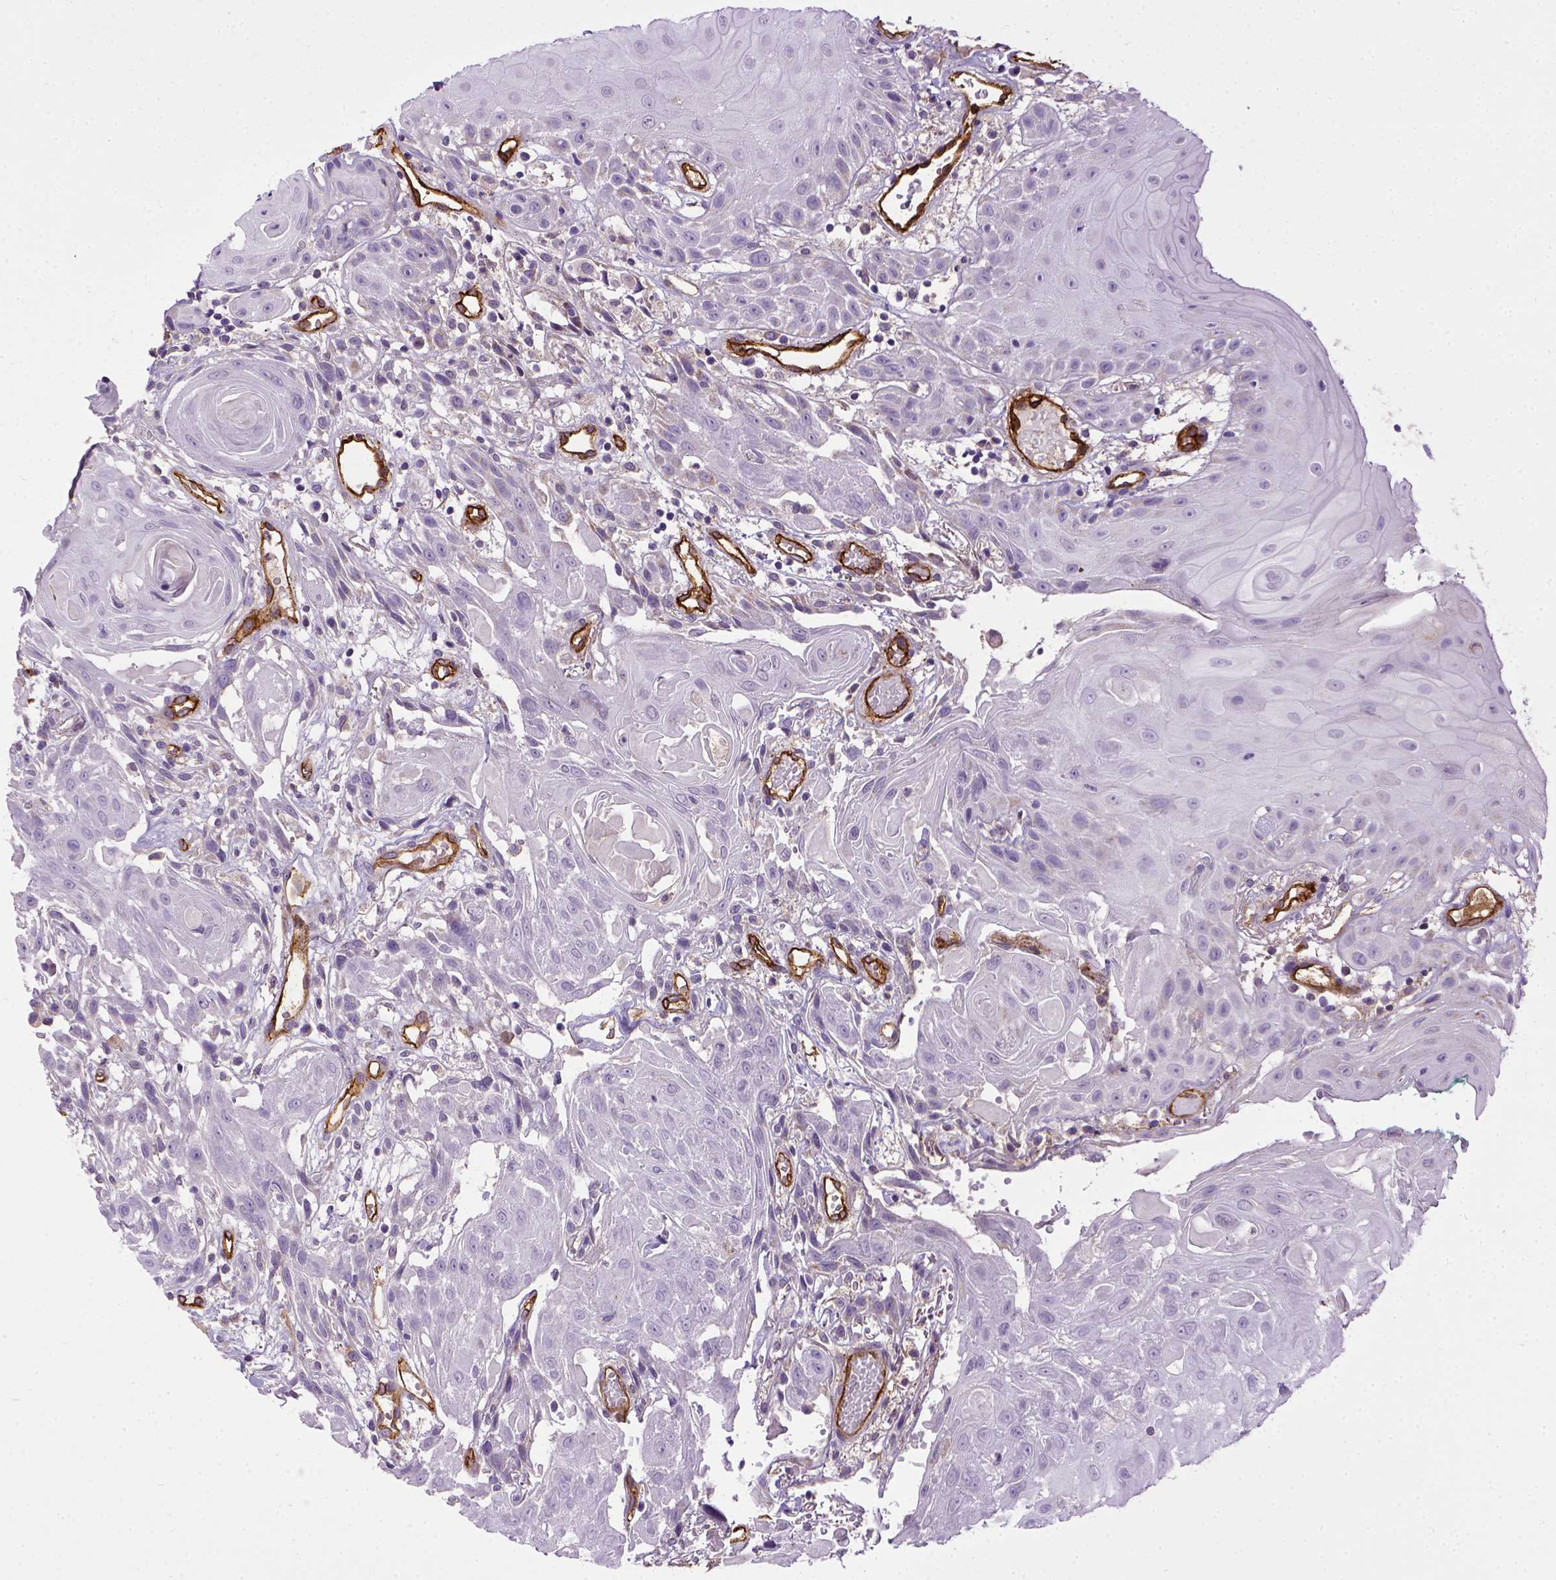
{"staining": {"intensity": "negative", "quantity": "none", "location": "none"}, "tissue": "head and neck cancer", "cell_type": "Tumor cells", "image_type": "cancer", "snomed": [{"axis": "morphology", "description": "Normal tissue, NOS"}, {"axis": "morphology", "description": "Squamous cell carcinoma, NOS"}, {"axis": "topography", "description": "Oral tissue"}, {"axis": "topography", "description": "Salivary gland"}, {"axis": "topography", "description": "Head-Neck"}], "caption": "Immunohistochemistry micrograph of human head and neck cancer (squamous cell carcinoma) stained for a protein (brown), which demonstrates no positivity in tumor cells.", "gene": "ENG", "patient": {"sex": "female", "age": 62}}